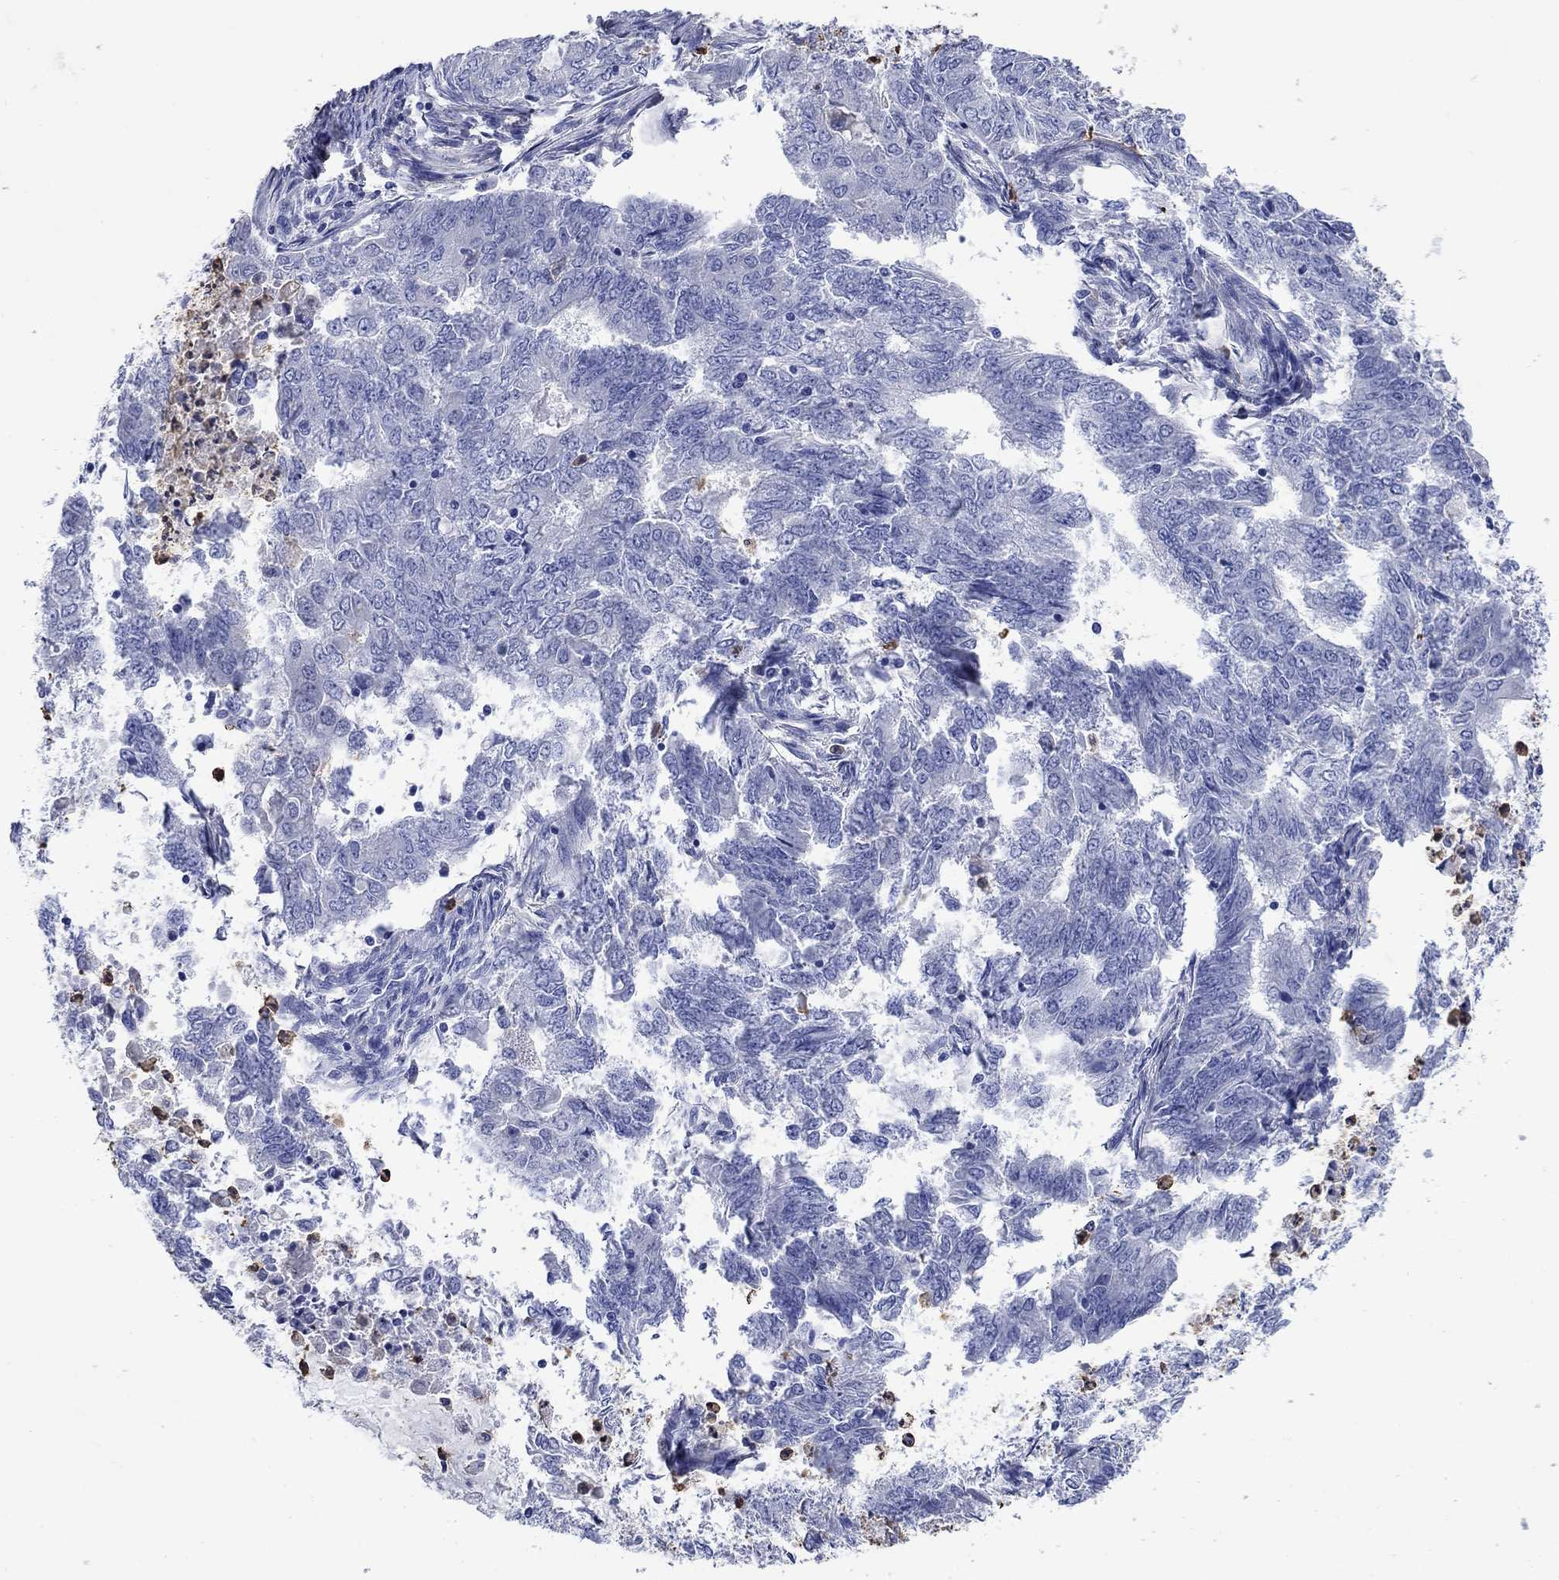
{"staining": {"intensity": "negative", "quantity": "none", "location": "none"}, "tissue": "endometrial cancer", "cell_type": "Tumor cells", "image_type": "cancer", "snomed": [{"axis": "morphology", "description": "Adenocarcinoma, NOS"}, {"axis": "topography", "description": "Endometrium"}], "caption": "Immunohistochemistry (IHC) histopathology image of neoplastic tissue: human endometrial cancer stained with DAB exhibits no significant protein staining in tumor cells.", "gene": "TFR2", "patient": {"sex": "female", "age": 62}}